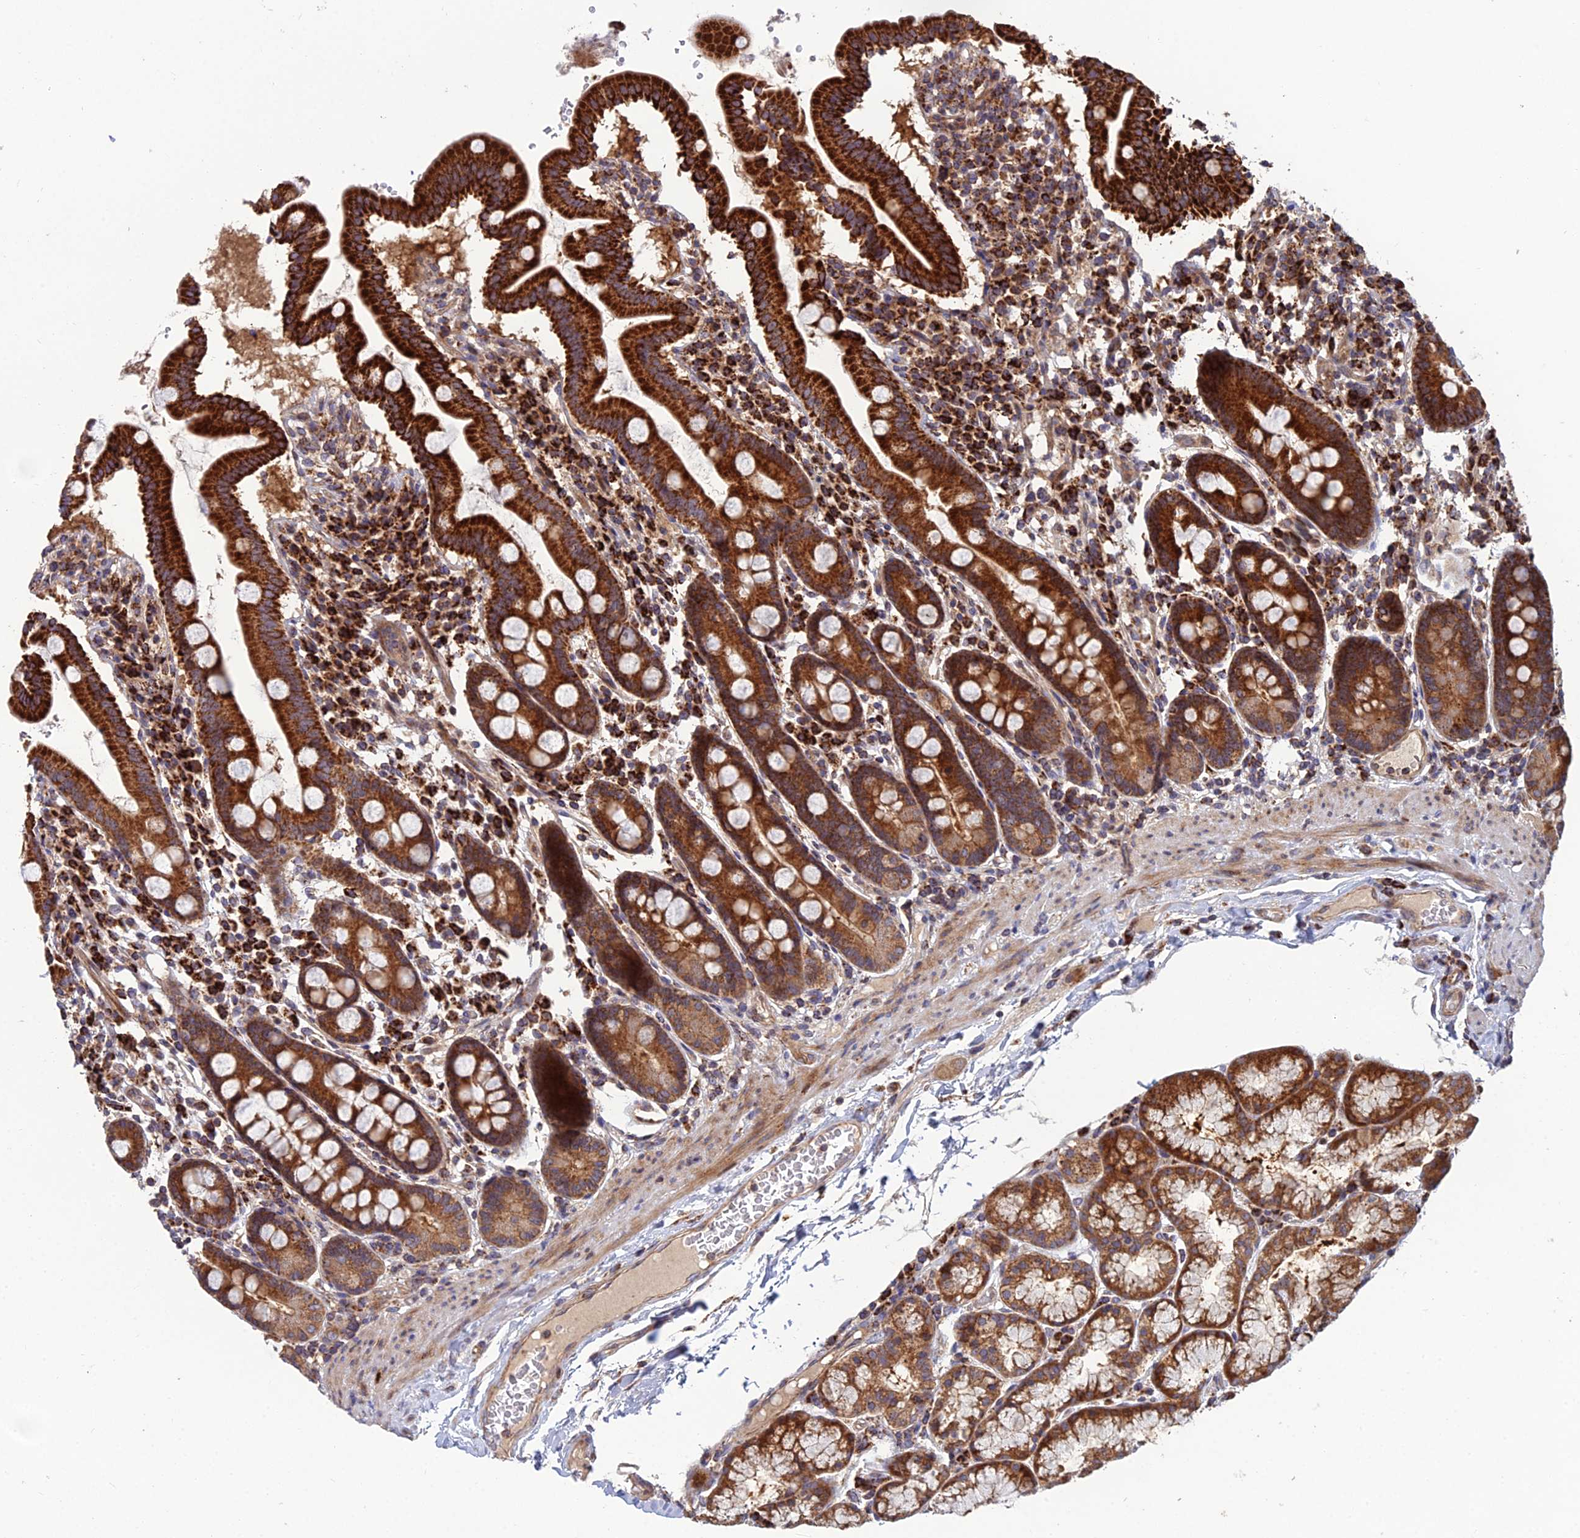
{"staining": {"intensity": "strong", "quantity": ">75%", "location": "cytoplasmic/membranous"}, "tissue": "duodenum", "cell_type": "Glandular cells", "image_type": "normal", "snomed": [{"axis": "morphology", "description": "Normal tissue, NOS"}, {"axis": "topography", "description": "Duodenum"}], "caption": "This image displays immunohistochemistry (IHC) staining of unremarkable human duodenum, with high strong cytoplasmic/membranous staining in about >75% of glandular cells.", "gene": "RIC8B", "patient": {"sex": "male", "age": 50}}